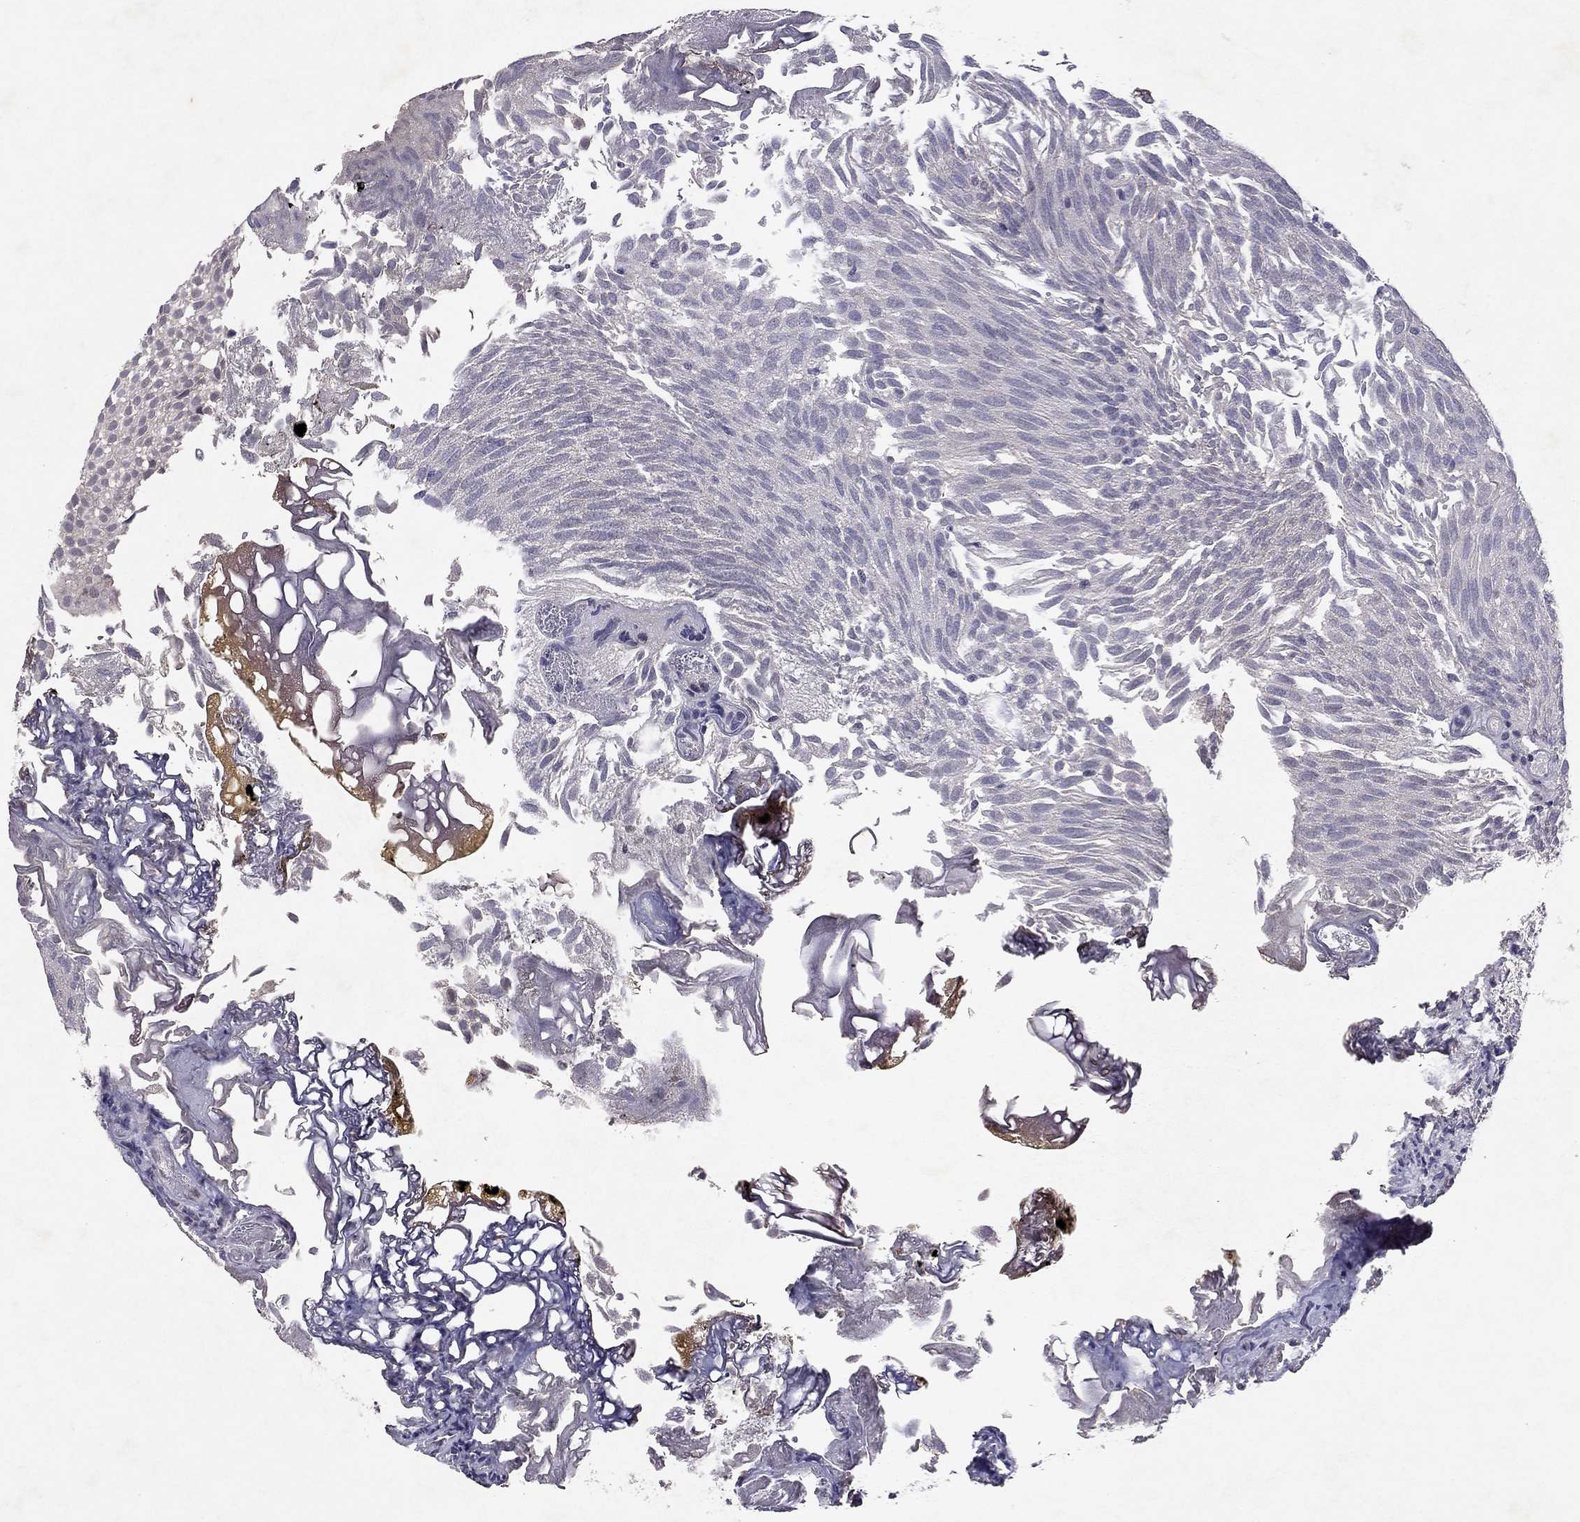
{"staining": {"intensity": "negative", "quantity": "none", "location": "none"}, "tissue": "urothelial cancer", "cell_type": "Tumor cells", "image_type": "cancer", "snomed": [{"axis": "morphology", "description": "Urothelial carcinoma, Low grade"}, {"axis": "topography", "description": "Urinary bladder"}], "caption": "Immunohistochemistry histopathology image of low-grade urothelial carcinoma stained for a protein (brown), which displays no expression in tumor cells.", "gene": "ESR2", "patient": {"sex": "male", "age": 52}}